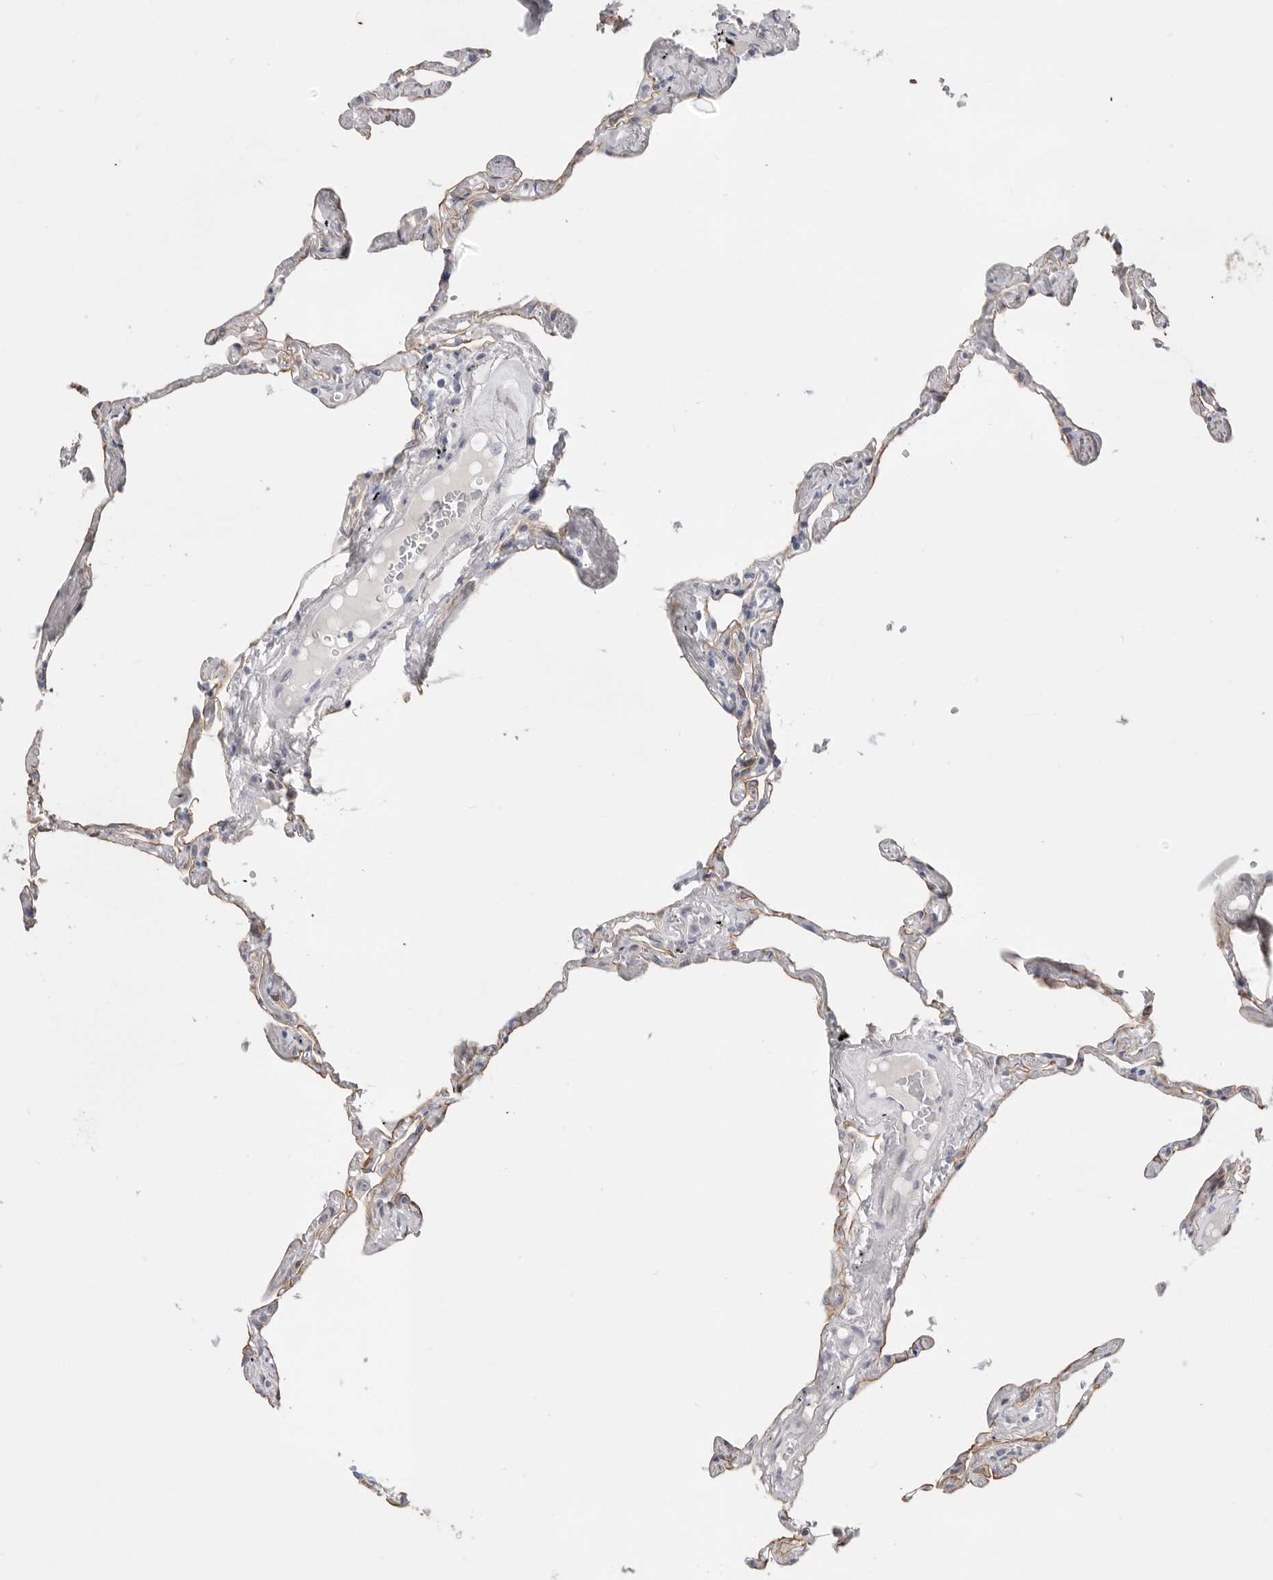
{"staining": {"intensity": "moderate", "quantity": "25%-75%", "location": "cytoplasmic/membranous"}, "tissue": "lung", "cell_type": "Alveolar cells", "image_type": "normal", "snomed": [{"axis": "morphology", "description": "Normal tissue, NOS"}, {"axis": "topography", "description": "Lung"}], "caption": "Immunohistochemical staining of benign human lung exhibits 25%-75% levels of moderate cytoplasmic/membranous protein expression in about 25%-75% of alveolar cells. (DAB = brown stain, brightfield microscopy at high magnification).", "gene": "USH1C", "patient": {"sex": "female", "age": 67}}